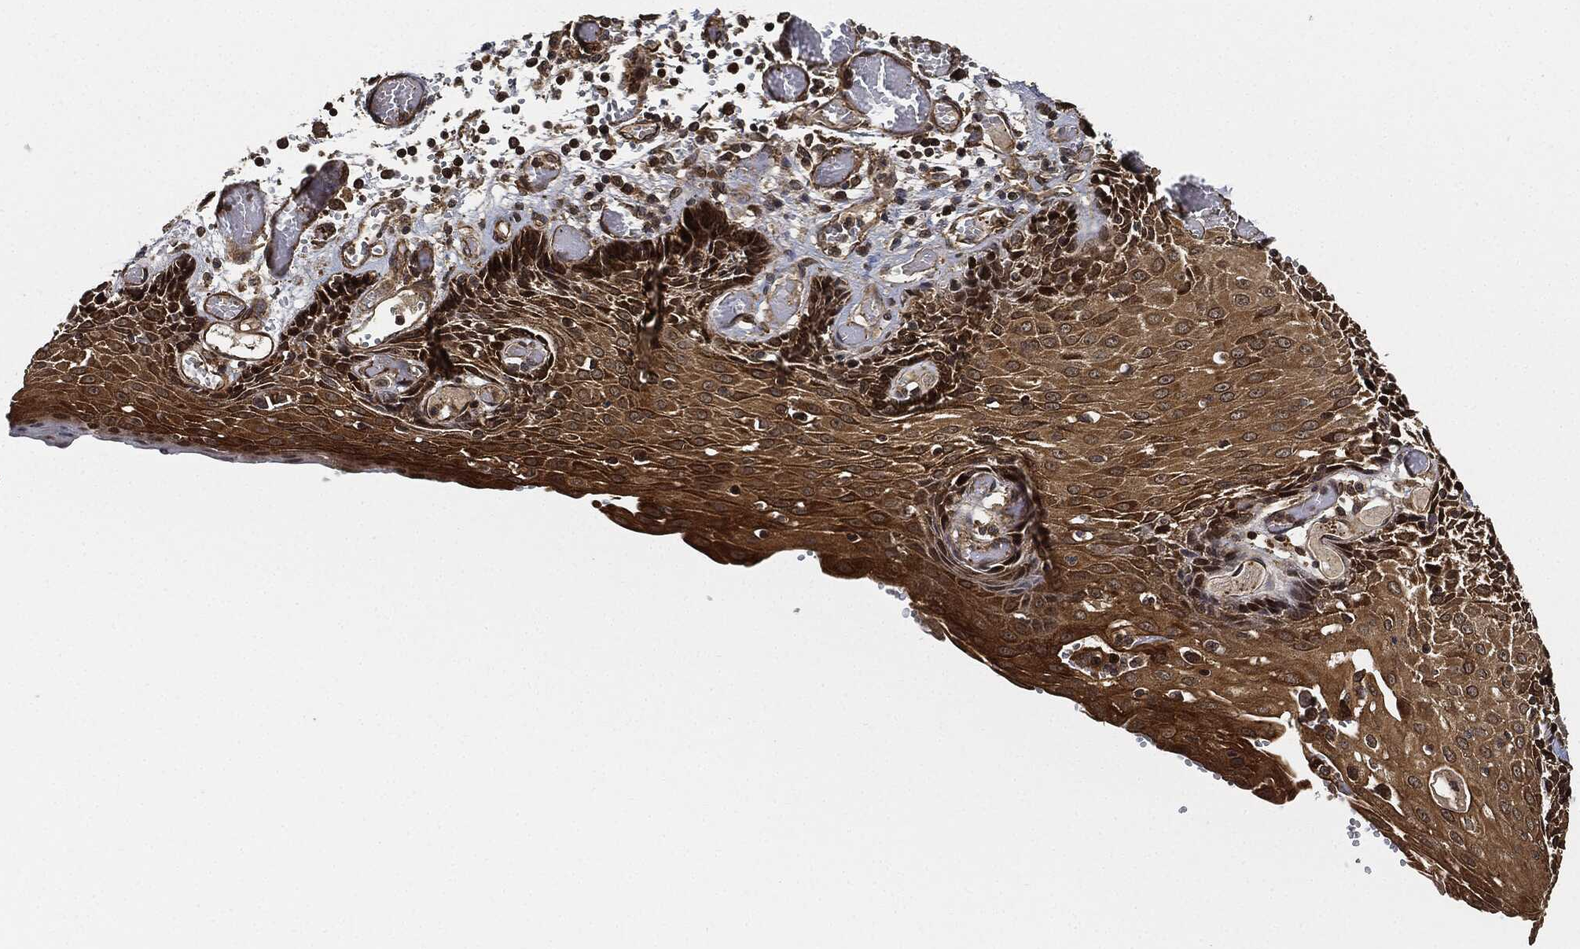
{"staining": {"intensity": "moderate", "quantity": ">75%", "location": "cytoplasmic/membranous"}, "tissue": "esophagus", "cell_type": "Squamous epithelial cells", "image_type": "normal", "snomed": [{"axis": "morphology", "description": "Normal tissue, NOS"}, {"axis": "topography", "description": "Esophagus"}], "caption": "Immunohistochemistry histopathology image of benign esophagus stained for a protein (brown), which exhibits medium levels of moderate cytoplasmic/membranous expression in about >75% of squamous epithelial cells.", "gene": "CEP290", "patient": {"sex": "male", "age": 58}}